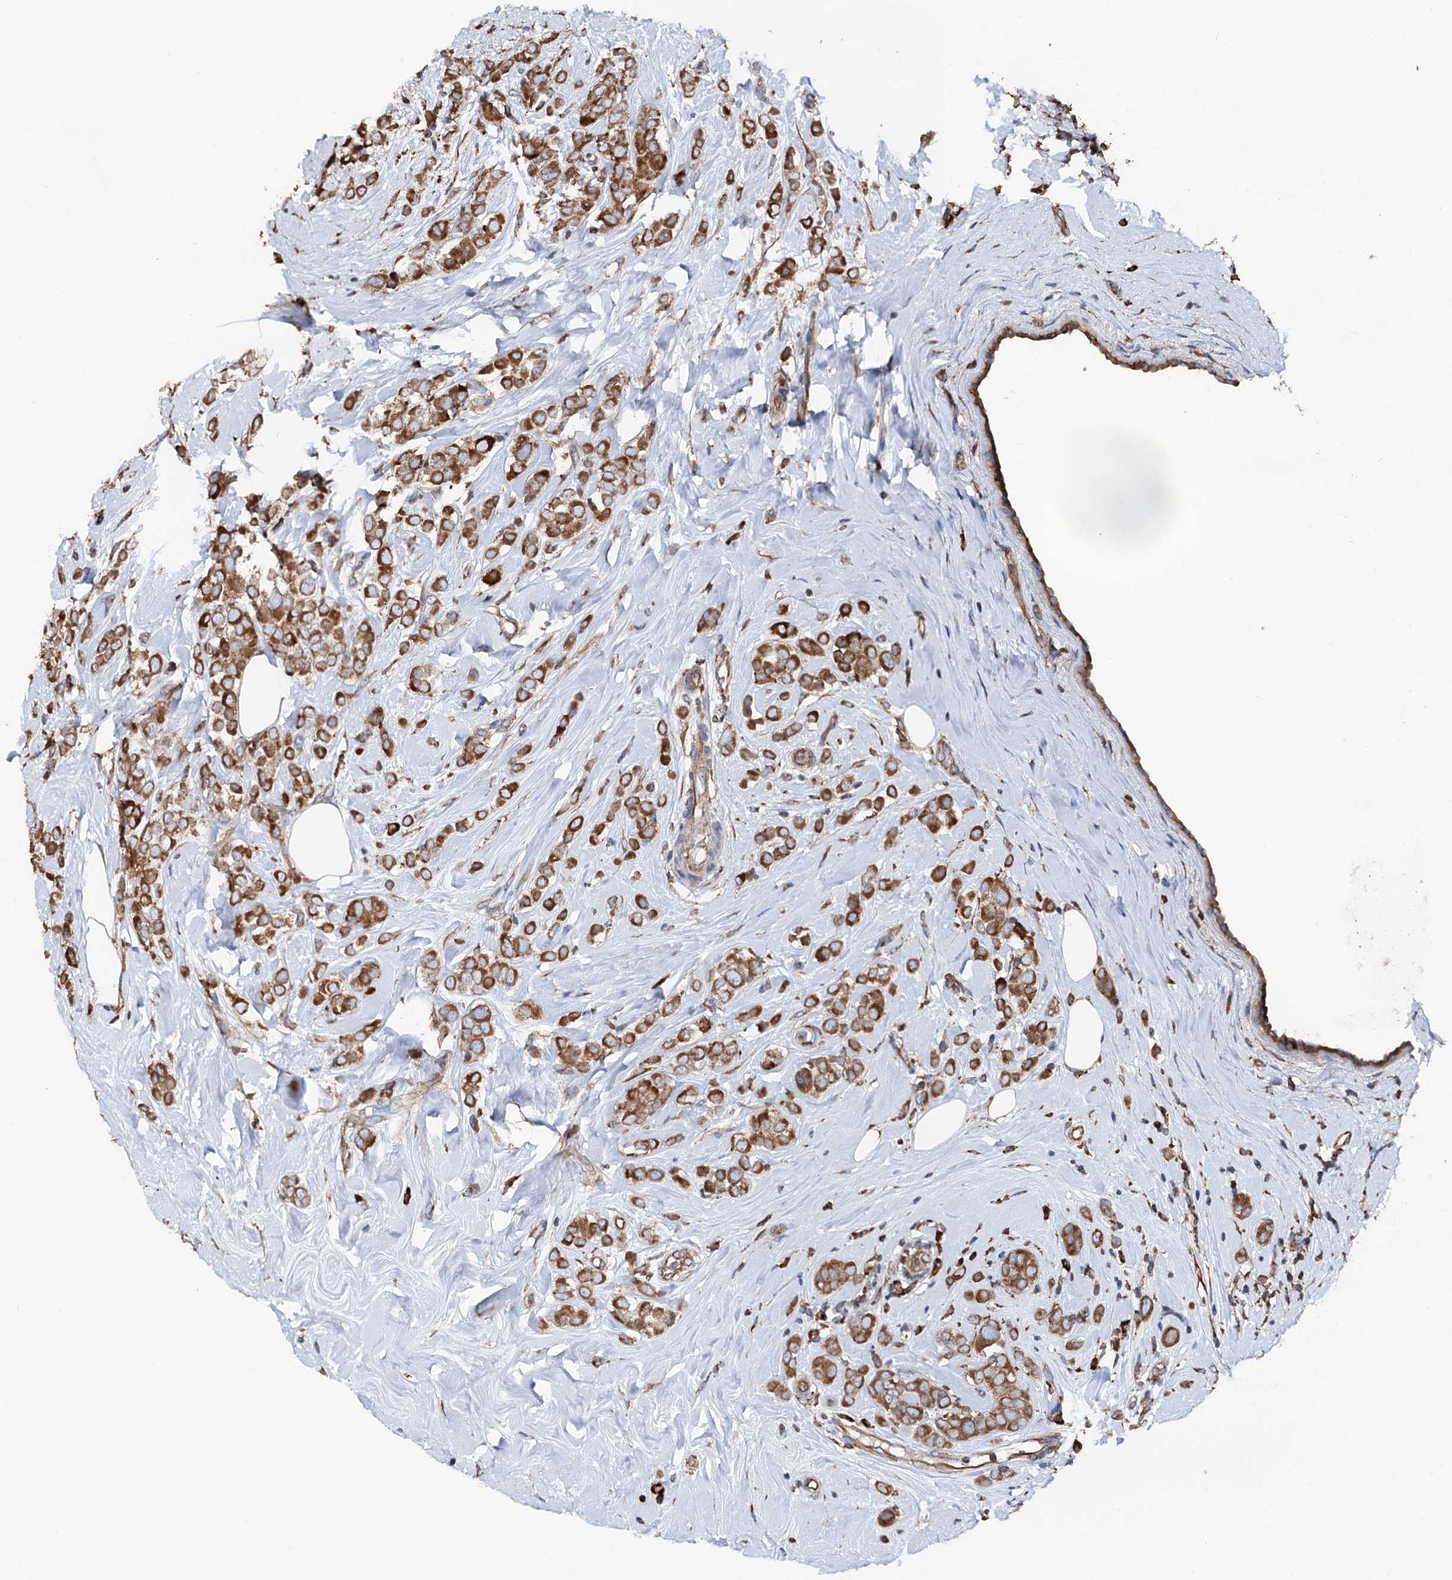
{"staining": {"intensity": "moderate", "quantity": ">75%", "location": "cytoplasmic/membranous"}, "tissue": "breast cancer", "cell_type": "Tumor cells", "image_type": "cancer", "snomed": [{"axis": "morphology", "description": "Lobular carcinoma"}, {"axis": "topography", "description": "Breast"}], "caption": "Human lobular carcinoma (breast) stained with a brown dye exhibits moderate cytoplasmic/membranous positive expression in approximately >75% of tumor cells.", "gene": "ERP29", "patient": {"sex": "female", "age": 47}}